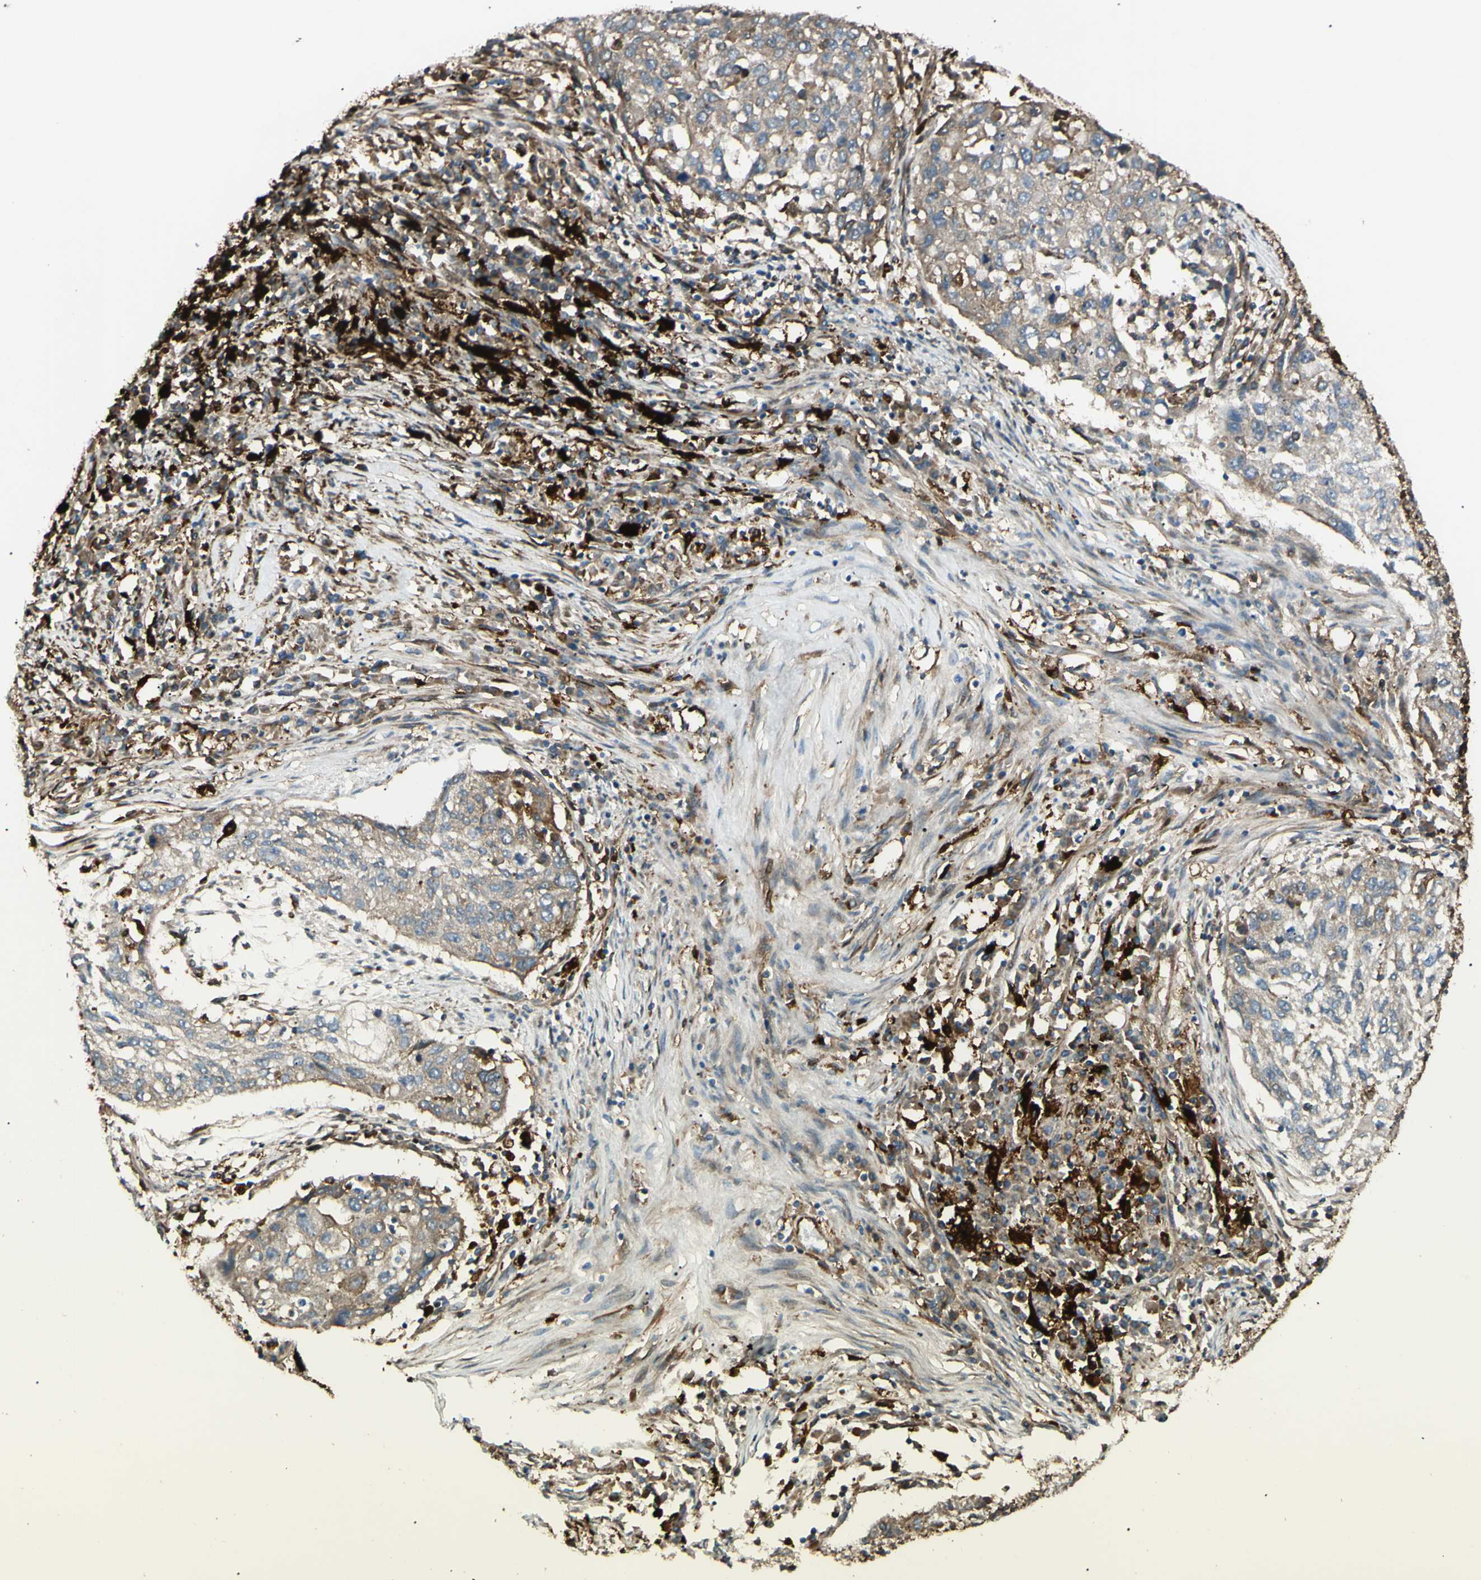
{"staining": {"intensity": "weak", "quantity": ">75%", "location": "cytoplasmic/membranous"}, "tissue": "lung cancer", "cell_type": "Tumor cells", "image_type": "cancer", "snomed": [{"axis": "morphology", "description": "Squamous cell carcinoma, NOS"}, {"axis": "topography", "description": "Lung"}], "caption": "Human lung squamous cell carcinoma stained with a brown dye exhibits weak cytoplasmic/membranous positive staining in about >75% of tumor cells.", "gene": "PTPN12", "patient": {"sex": "female", "age": 63}}